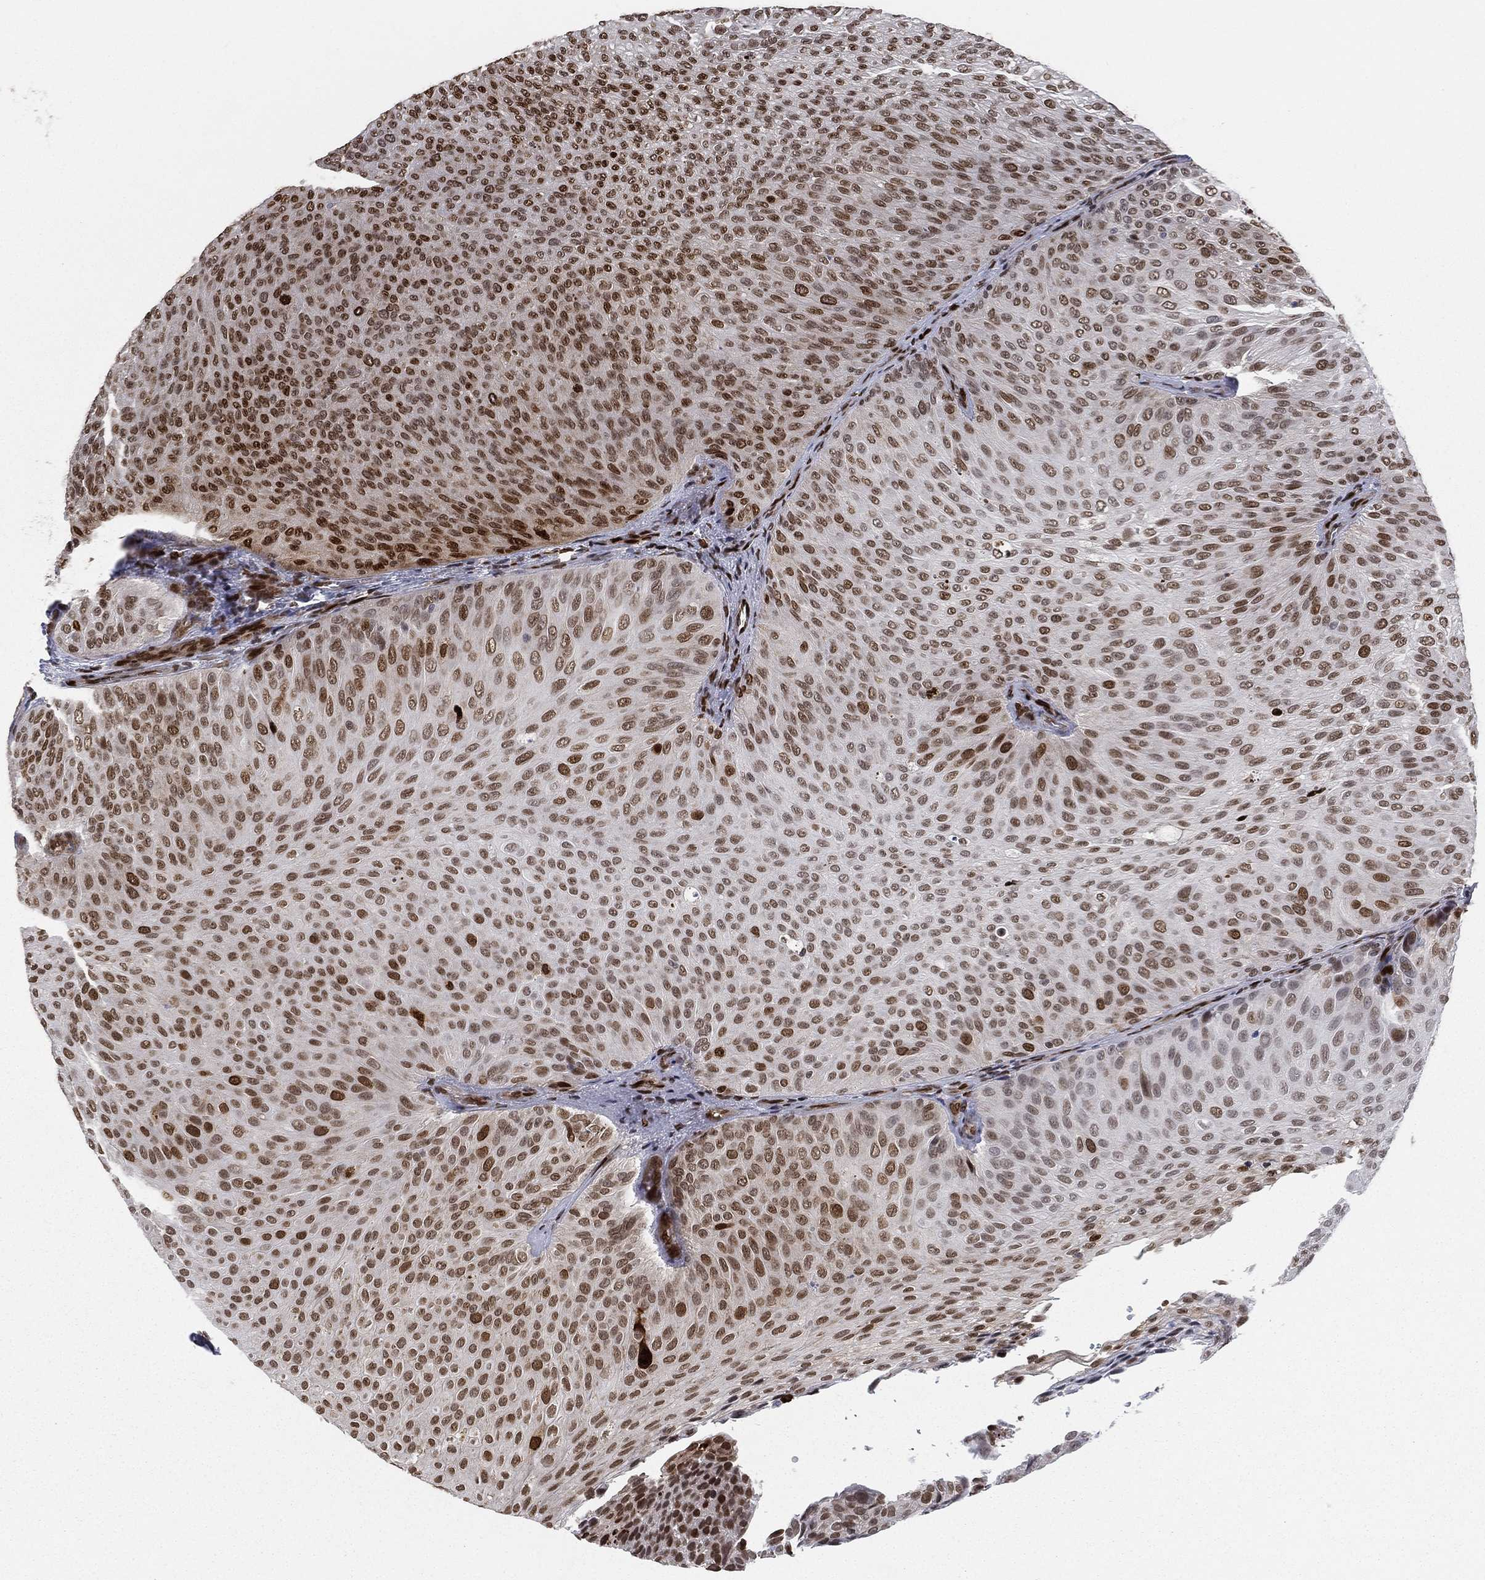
{"staining": {"intensity": "strong", "quantity": "25%-75%", "location": "nuclear"}, "tissue": "urothelial cancer", "cell_type": "Tumor cells", "image_type": "cancer", "snomed": [{"axis": "morphology", "description": "Urothelial carcinoma, Low grade"}, {"axis": "topography", "description": "Urinary bladder"}], "caption": "Urothelial carcinoma (low-grade) was stained to show a protein in brown. There is high levels of strong nuclear positivity in about 25%-75% of tumor cells. The staining was performed using DAB (3,3'-diaminobenzidine), with brown indicating positive protein expression. Nuclei are stained blue with hematoxylin.", "gene": "LMNB1", "patient": {"sex": "male", "age": 78}}